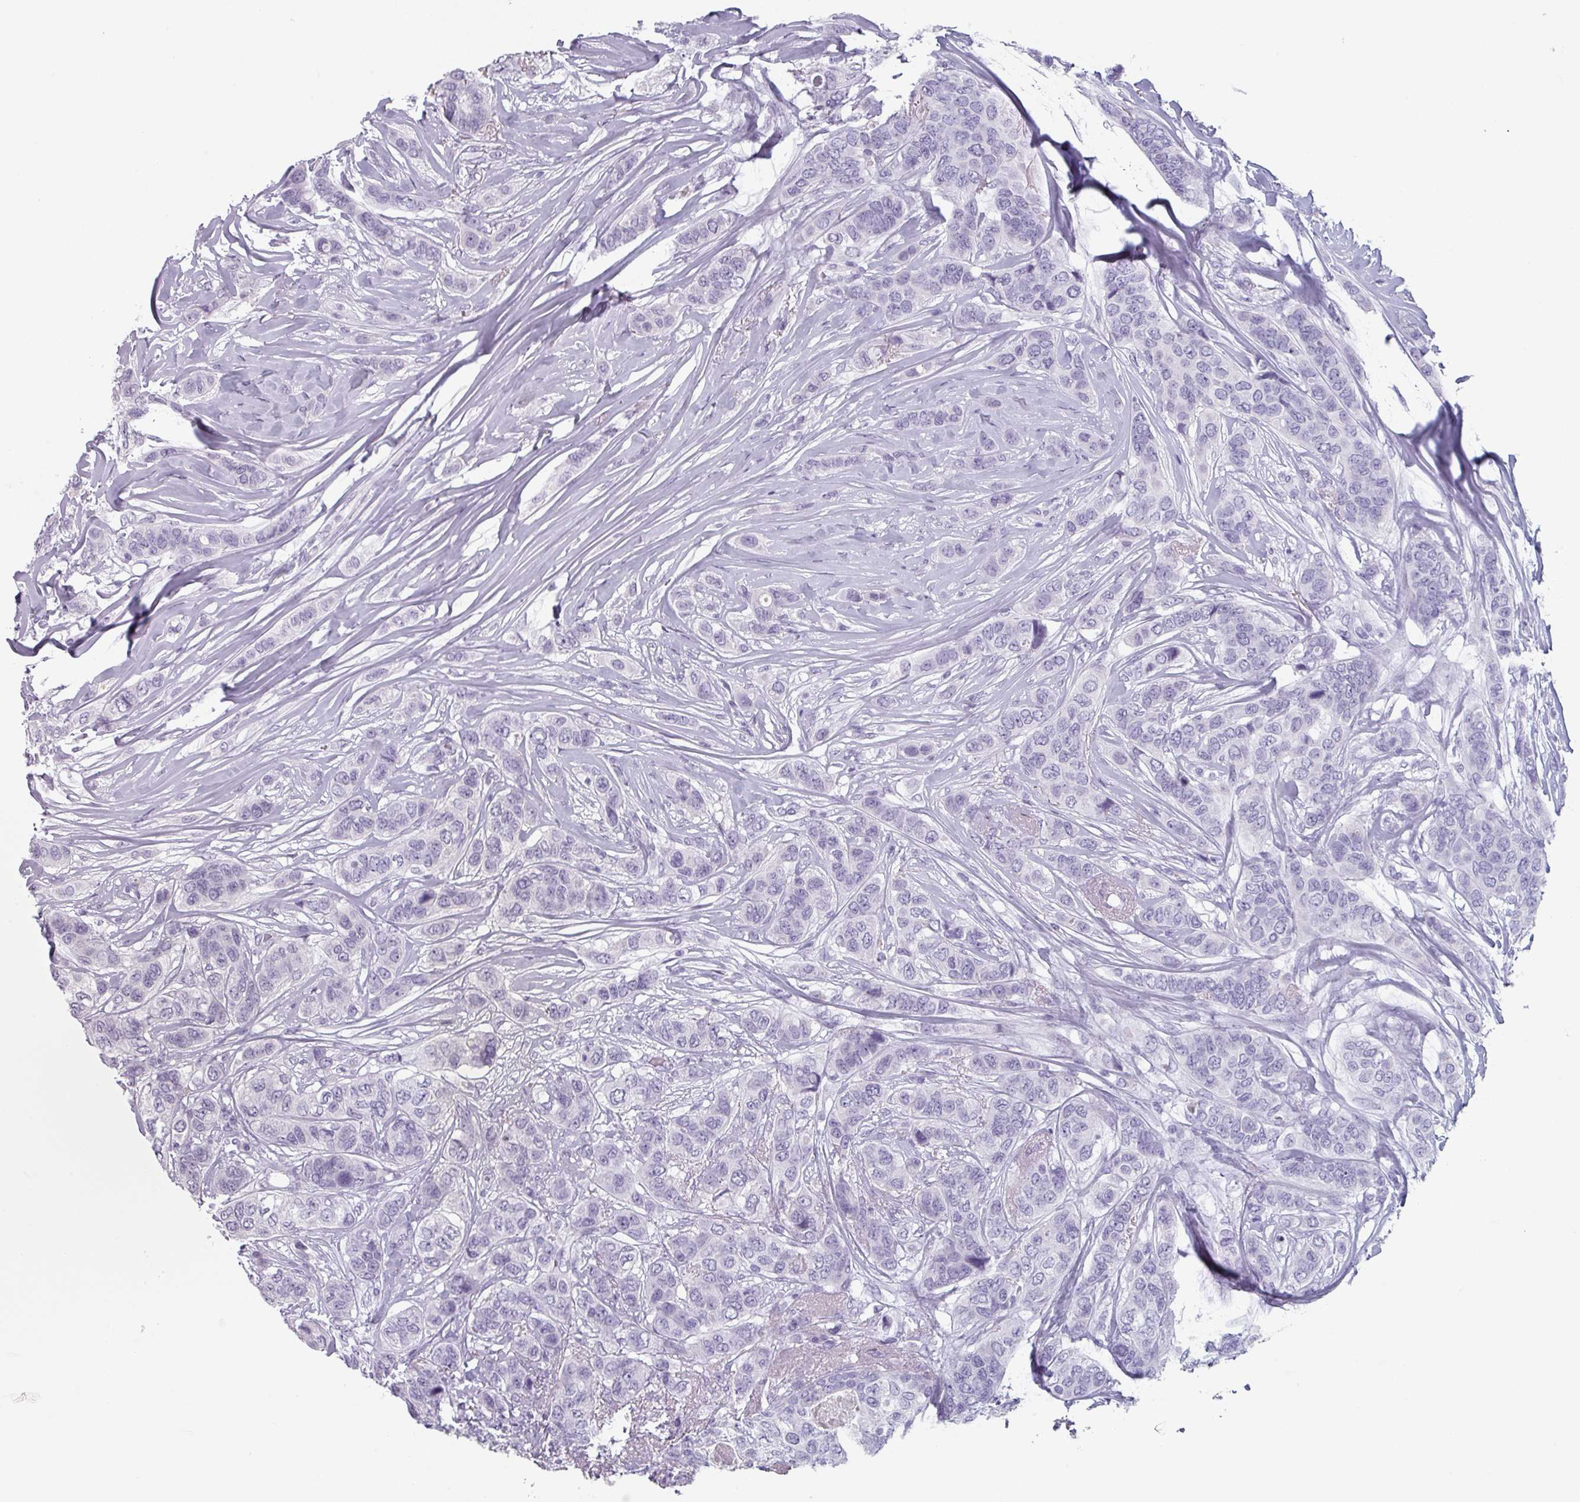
{"staining": {"intensity": "negative", "quantity": "none", "location": "none"}, "tissue": "breast cancer", "cell_type": "Tumor cells", "image_type": "cancer", "snomed": [{"axis": "morphology", "description": "Lobular carcinoma"}, {"axis": "topography", "description": "Breast"}], "caption": "Immunohistochemical staining of human lobular carcinoma (breast) reveals no significant expression in tumor cells.", "gene": "SLC35G2", "patient": {"sex": "female", "age": 51}}